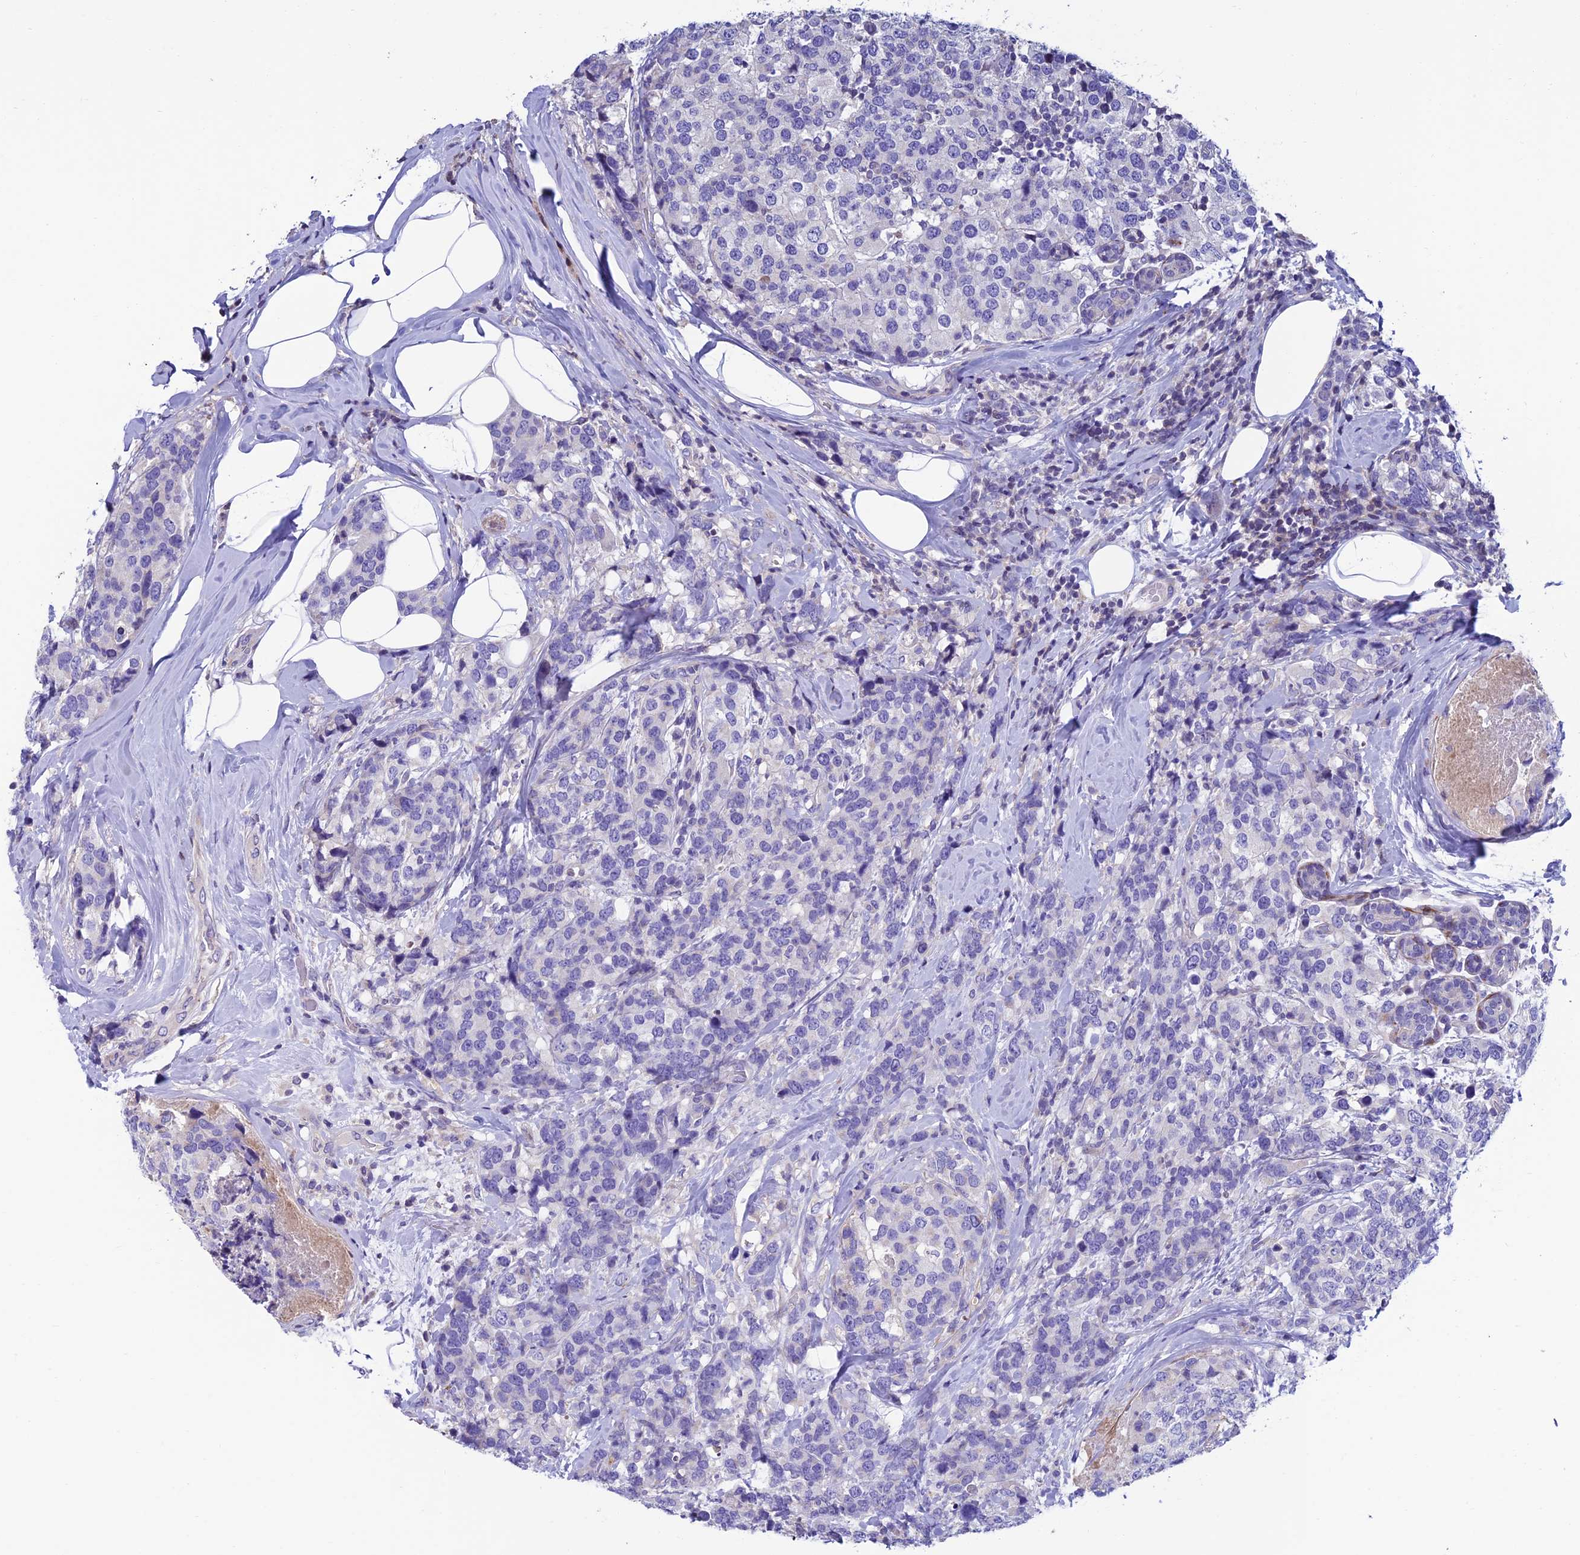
{"staining": {"intensity": "negative", "quantity": "none", "location": "none"}, "tissue": "breast cancer", "cell_type": "Tumor cells", "image_type": "cancer", "snomed": [{"axis": "morphology", "description": "Lobular carcinoma"}, {"axis": "topography", "description": "Breast"}], "caption": "Tumor cells show no significant protein staining in lobular carcinoma (breast).", "gene": "FAM178B", "patient": {"sex": "female", "age": 59}}